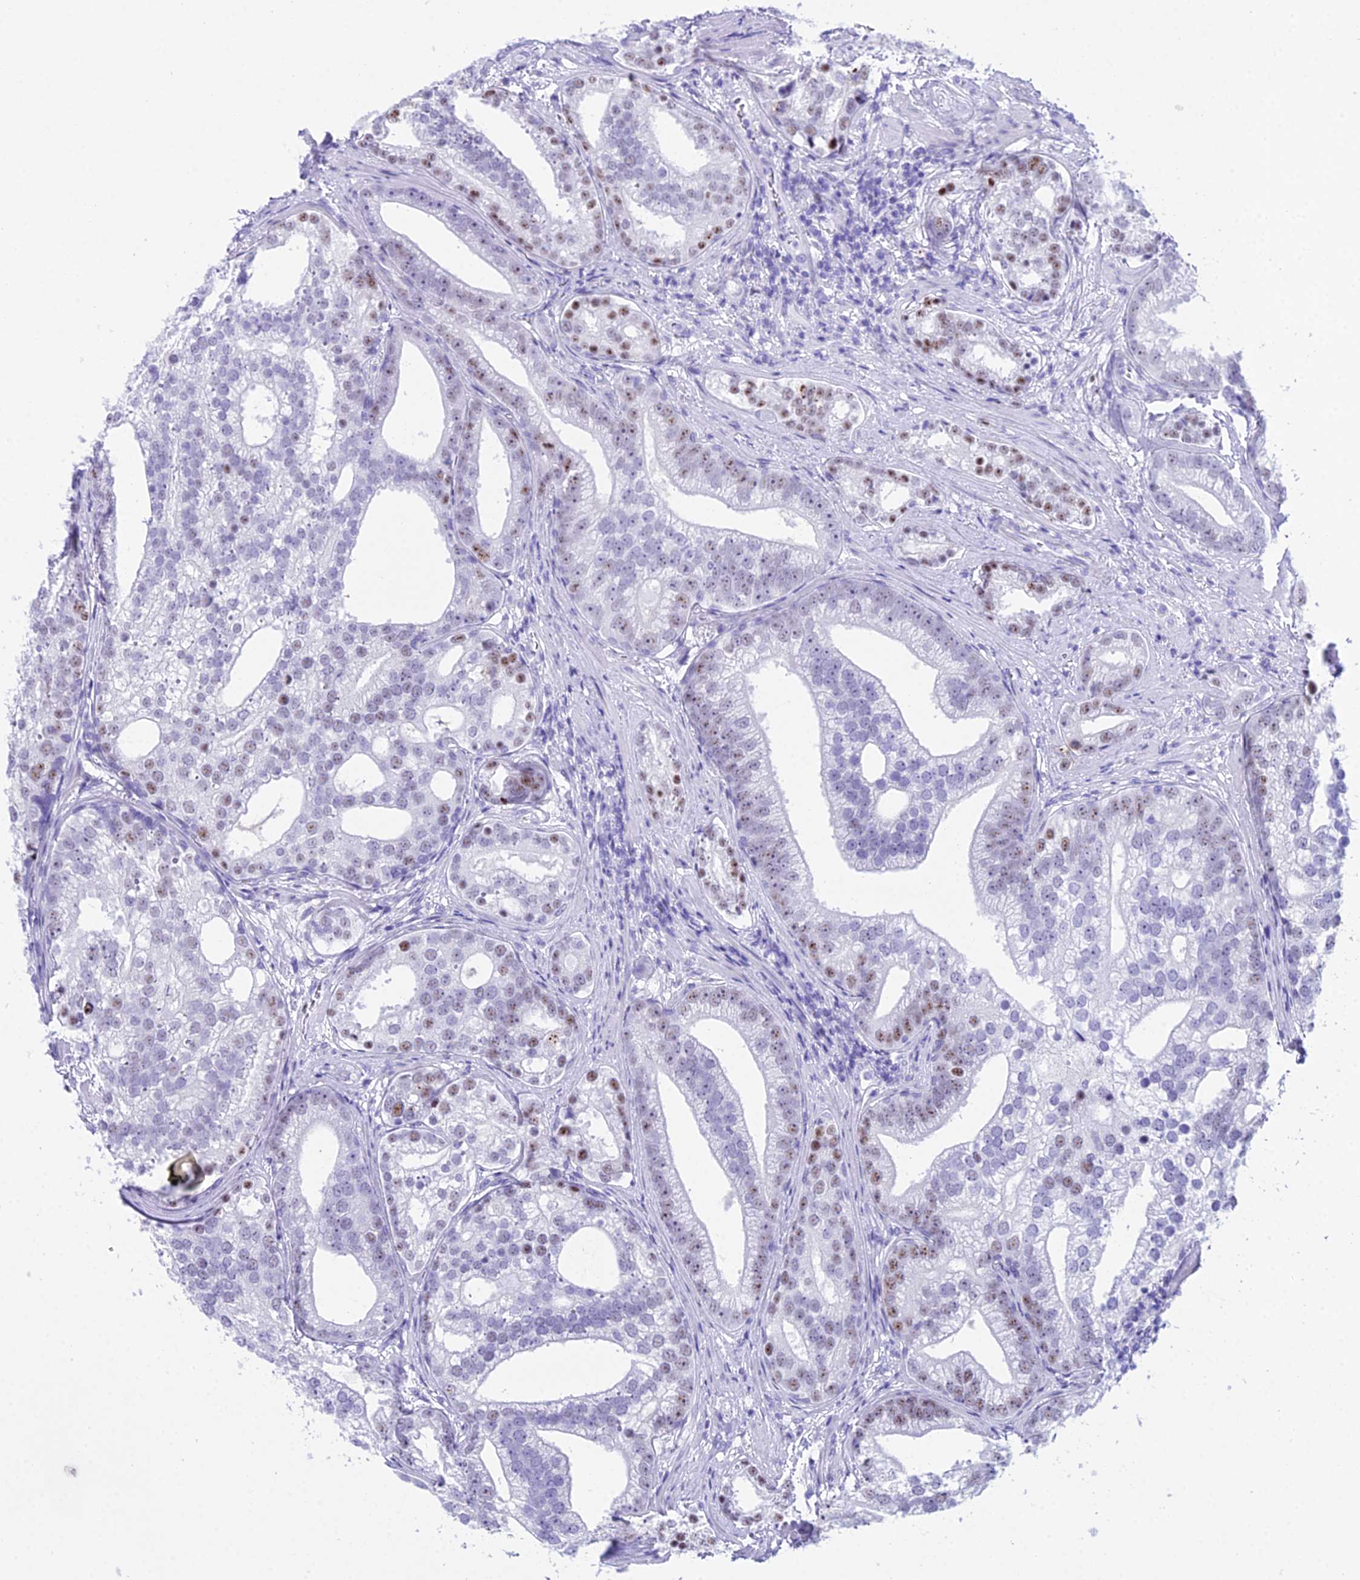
{"staining": {"intensity": "moderate", "quantity": "<25%", "location": "nuclear"}, "tissue": "prostate cancer", "cell_type": "Tumor cells", "image_type": "cancer", "snomed": [{"axis": "morphology", "description": "Adenocarcinoma, High grade"}, {"axis": "topography", "description": "Prostate"}], "caption": "High-grade adenocarcinoma (prostate) stained for a protein (brown) demonstrates moderate nuclear positive staining in approximately <25% of tumor cells.", "gene": "RNPS1", "patient": {"sex": "male", "age": 75}}